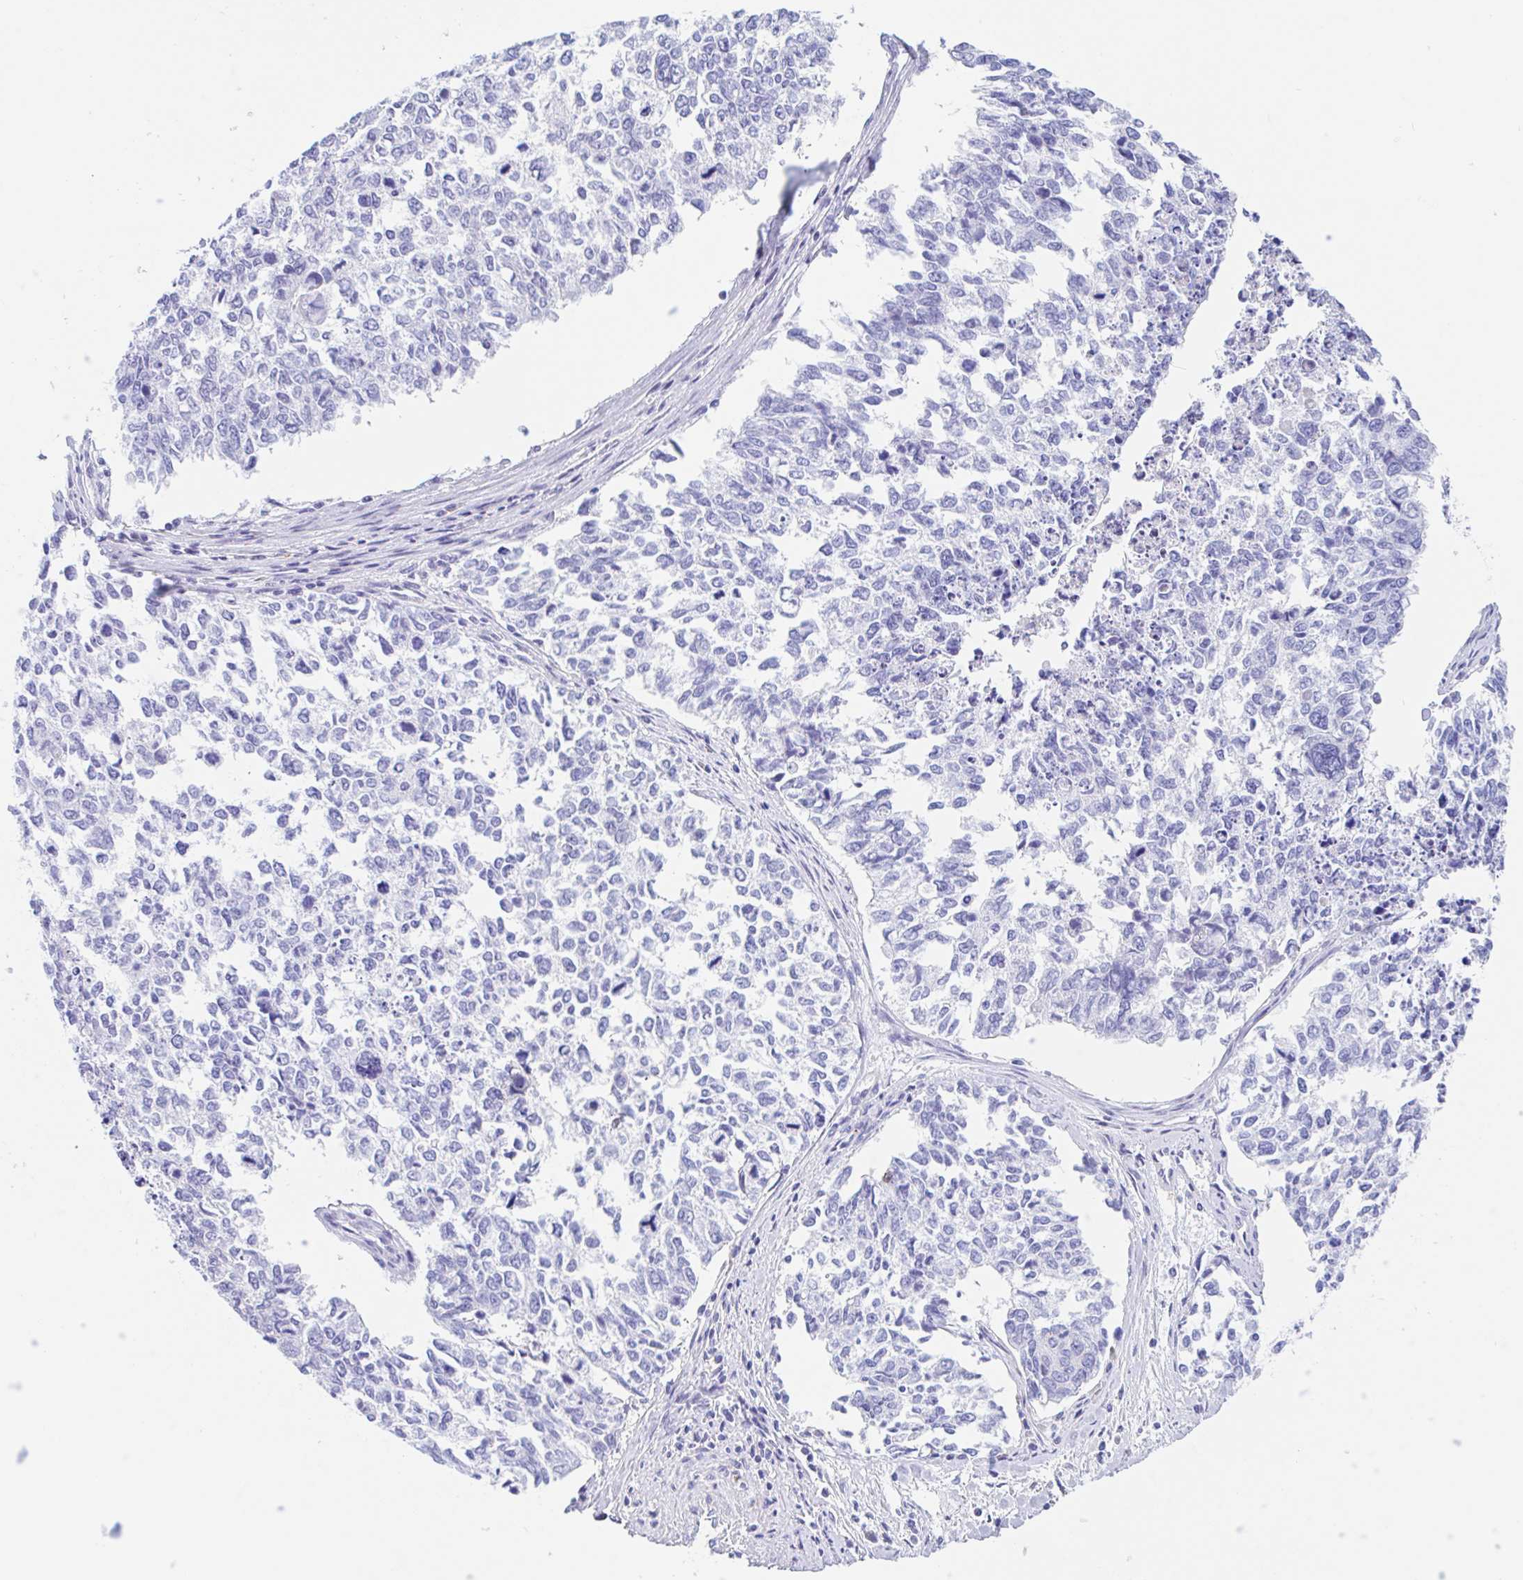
{"staining": {"intensity": "negative", "quantity": "none", "location": "none"}, "tissue": "cervical cancer", "cell_type": "Tumor cells", "image_type": "cancer", "snomed": [{"axis": "morphology", "description": "Adenocarcinoma, NOS"}, {"axis": "topography", "description": "Cervix"}], "caption": "Immunohistochemical staining of human cervical cancer (adenocarcinoma) exhibits no significant staining in tumor cells.", "gene": "ANKRD9", "patient": {"sex": "female", "age": 63}}